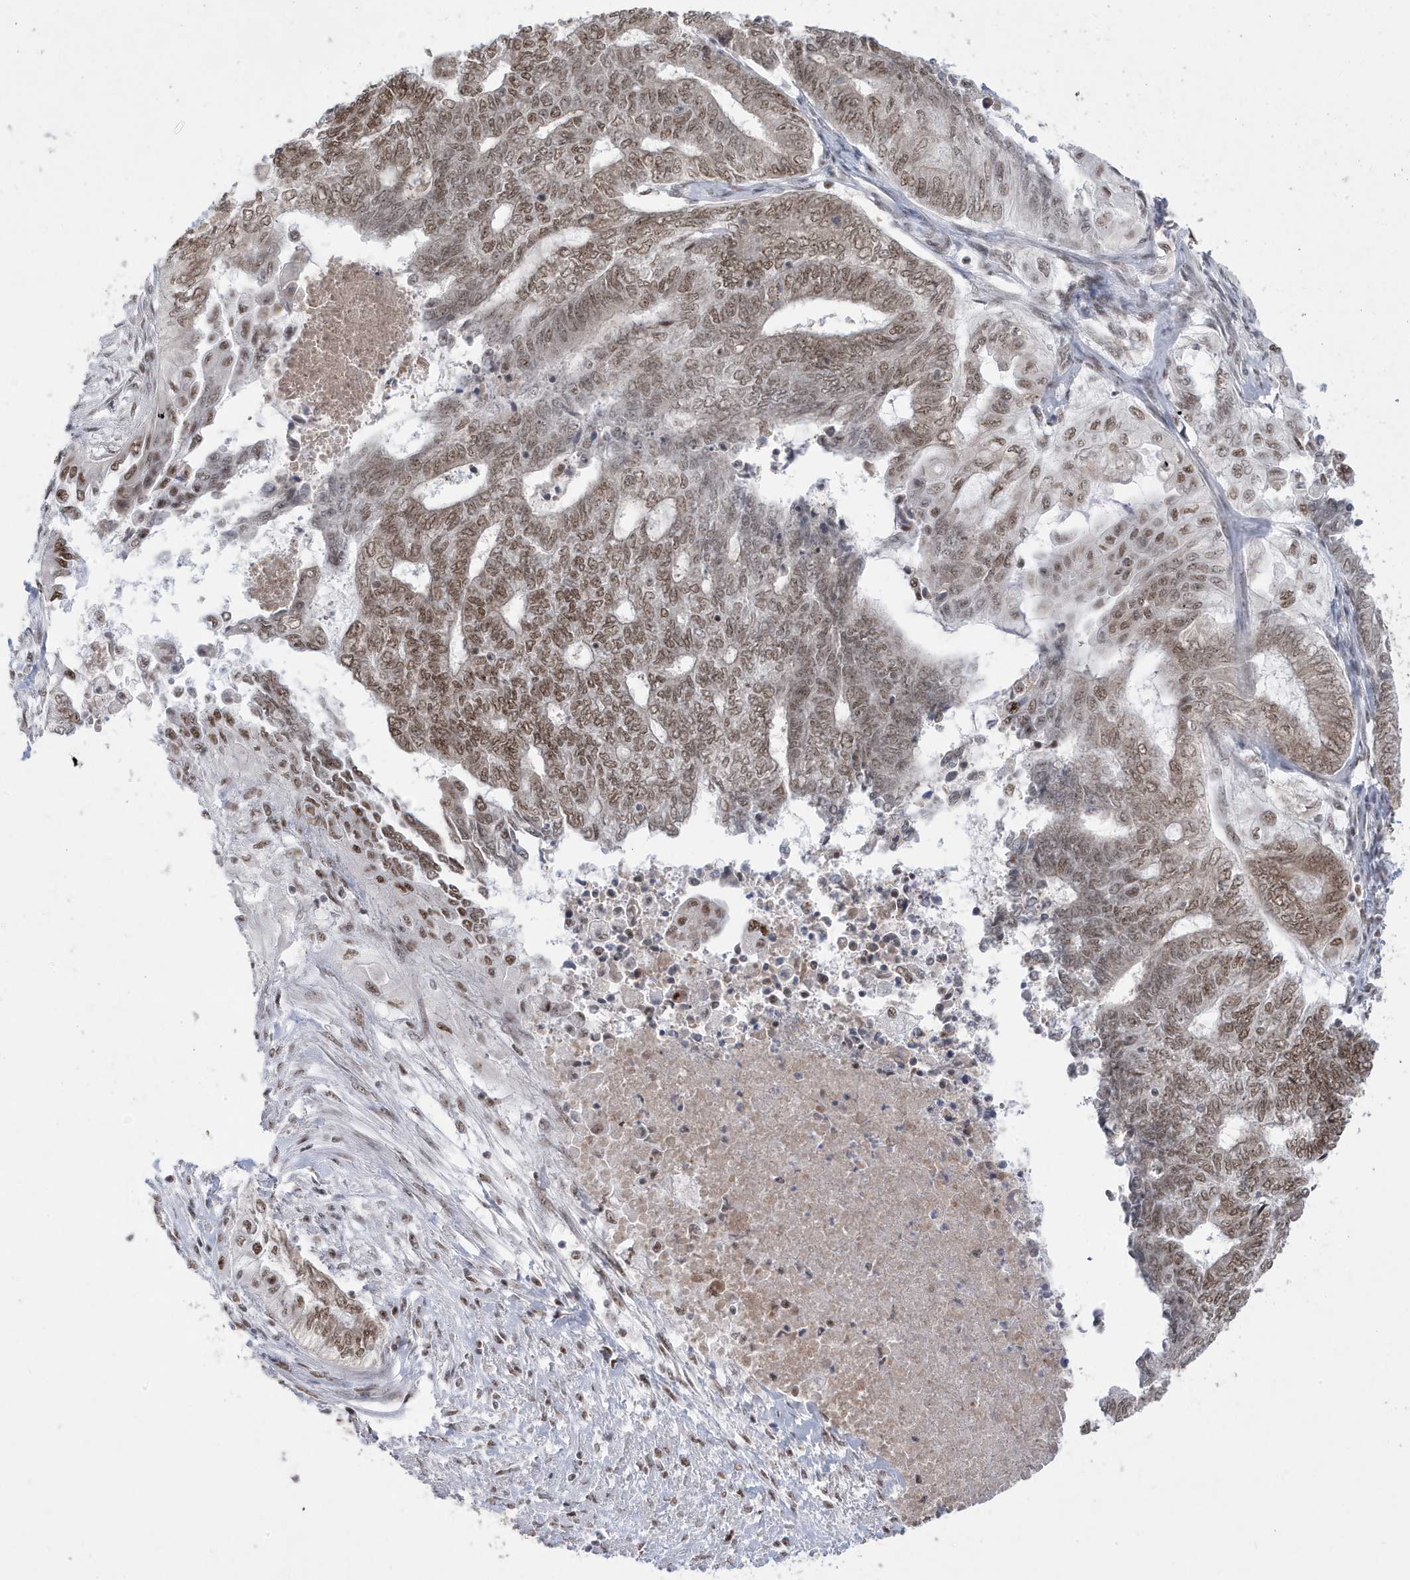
{"staining": {"intensity": "moderate", "quantity": ">75%", "location": "nuclear"}, "tissue": "endometrial cancer", "cell_type": "Tumor cells", "image_type": "cancer", "snomed": [{"axis": "morphology", "description": "Adenocarcinoma, NOS"}, {"axis": "topography", "description": "Uterus"}, {"axis": "topography", "description": "Endometrium"}], "caption": "A histopathology image of adenocarcinoma (endometrial) stained for a protein displays moderate nuclear brown staining in tumor cells.", "gene": "MTREX", "patient": {"sex": "female", "age": 70}}